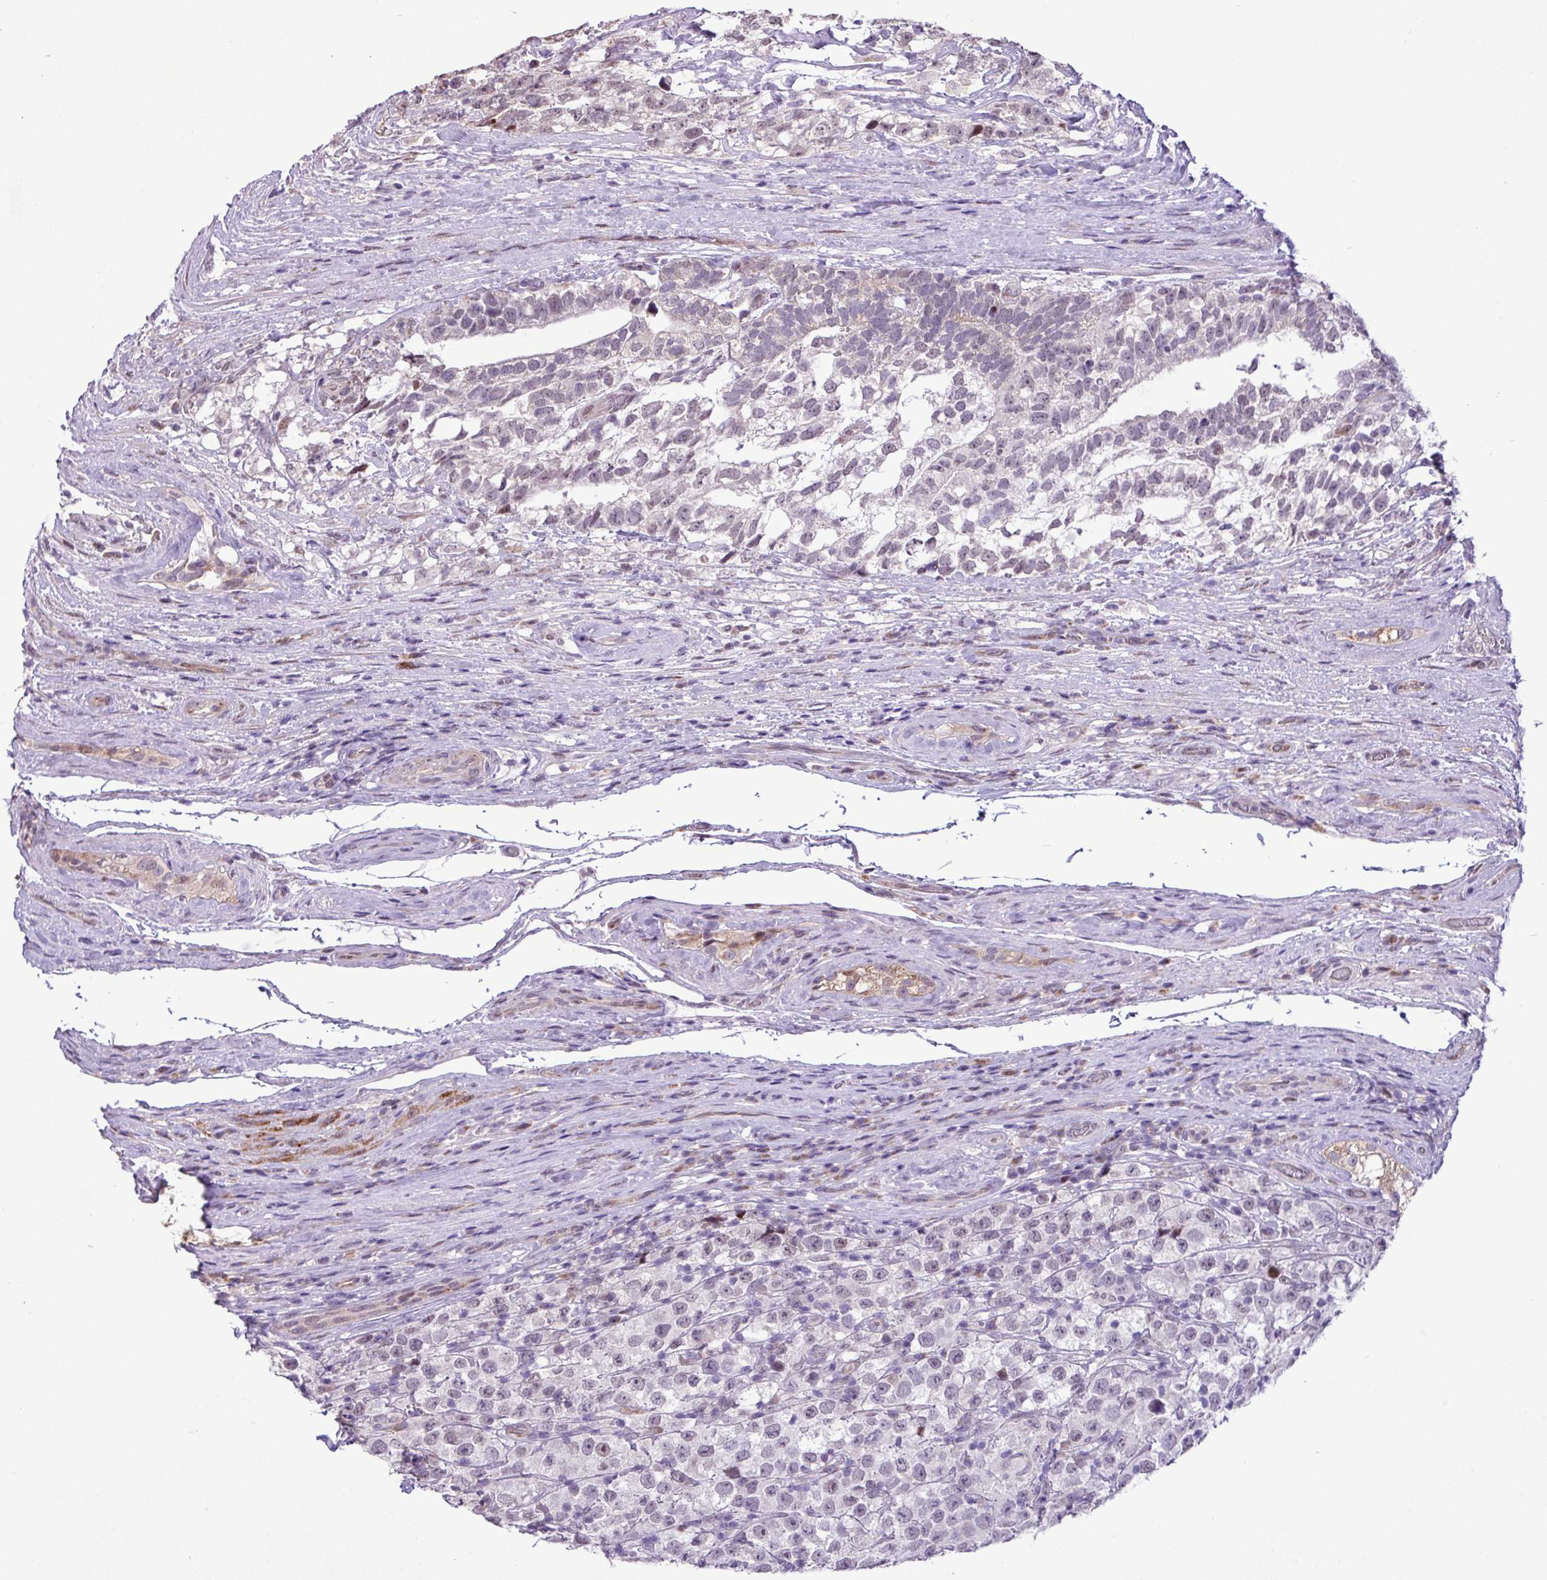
{"staining": {"intensity": "negative", "quantity": "none", "location": "none"}, "tissue": "testis cancer", "cell_type": "Tumor cells", "image_type": "cancer", "snomed": [{"axis": "morphology", "description": "Seminoma, NOS"}, {"axis": "morphology", "description": "Carcinoma, Embryonal, NOS"}, {"axis": "topography", "description": "Testis"}], "caption": "Photomicrograph shows no significant protein staining in tumor cells of testis embryonal carcinoma.", "gene": "ZNF354A", "patient": {"sex": "male", "age": 41}}